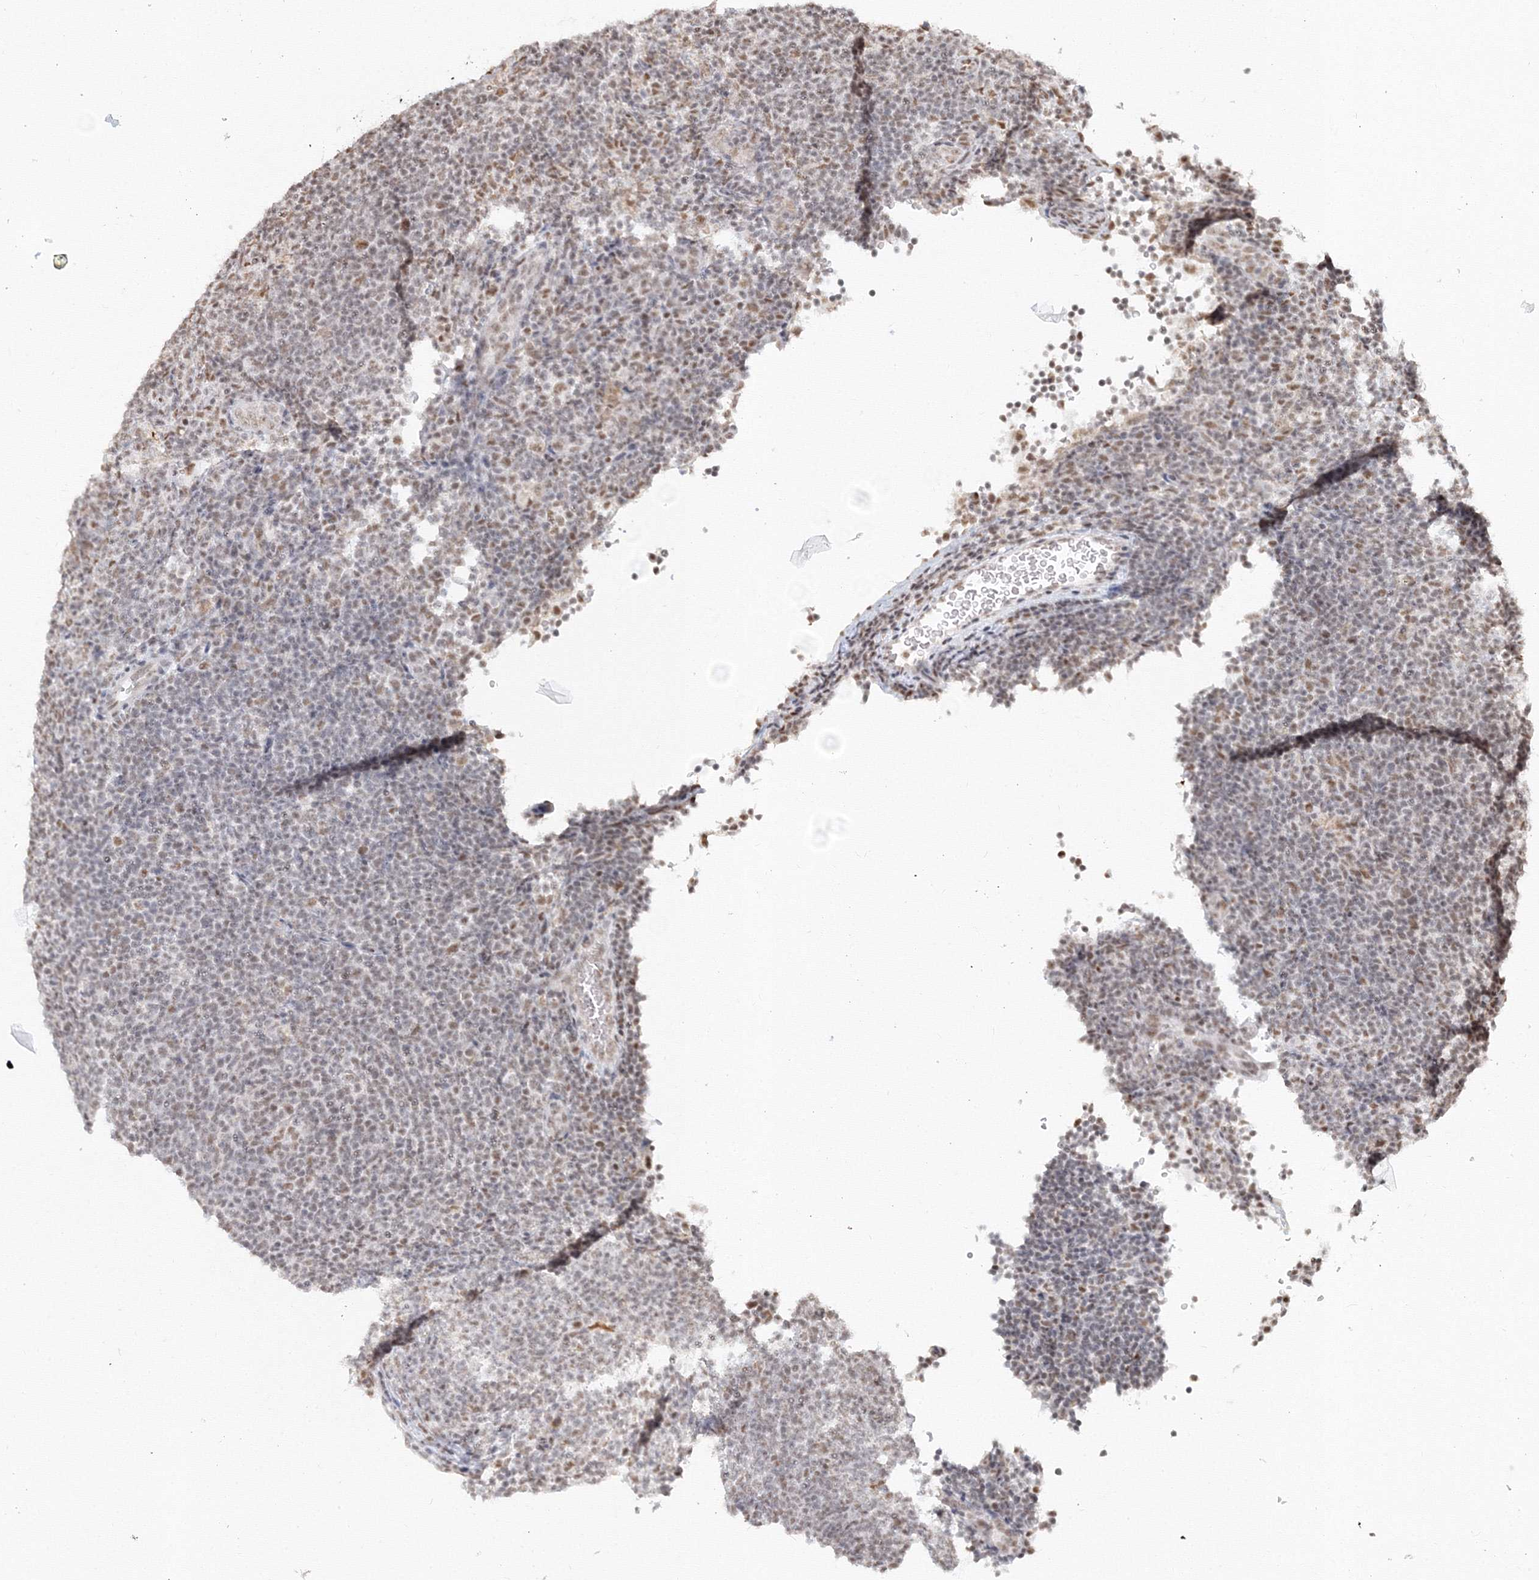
{"staining": {"intensity": "strong", "quantity": ">75%", "location": "nuclear"}, "tissue": "lymphoma", "cell_type": "Tumor cells", "image_type": "cancer", "snomed": [{"axis": "morphology", "description": "Hodgkin's disease, NOS"}, {"axis": "topography", "description": "Lymph node"}], "caption": "Immunohistochemistry (IHC) image of neoplastic tissue: human Hodgkin's disease stained using immunohistochemistry (IHC) displays high levels of strong protein expression localized specifically in the nuclear of tumor cells, appearing as a nuclear brown color.", "gene": "PPP4R2", "patient": {"sex": "female", "age": 57}}